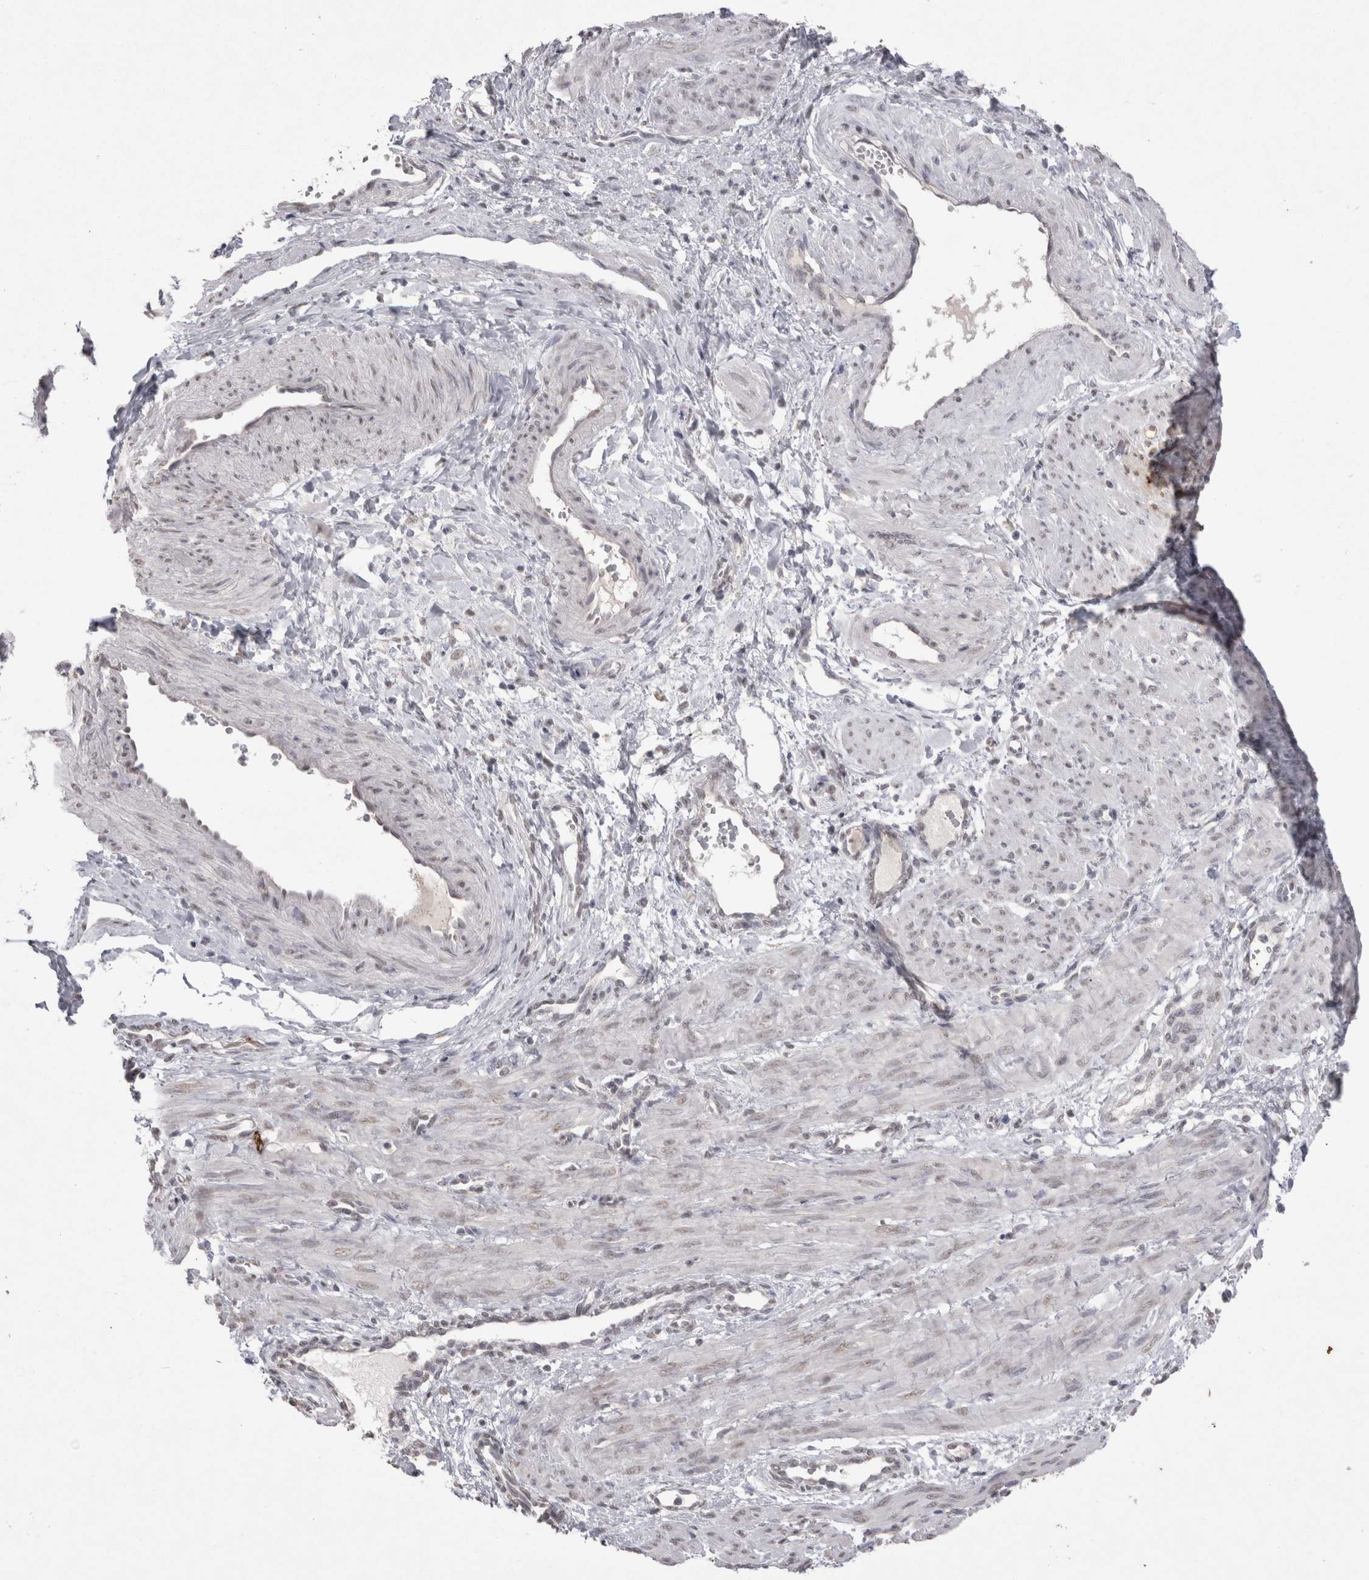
{"staining": {"intensity": "weak", "quantity": "<25%", "location": "nuclear"}, "tissue": "smooth muscle", "cell_type": "Smooth muscle cells", "image_type": "normal", "snomed": [{"axis": "morphology", "description": "Normal tissue, NOS"}, {"axis": "topography", "description": "Endometrium"}], "caption": "IHC micrograph of normal human smooth muscle stained for a protein (brown), which shows no positivity in smooth muscle cells.", "gene": "DDX4", "patient": {"sex": "female", "age": 33}}